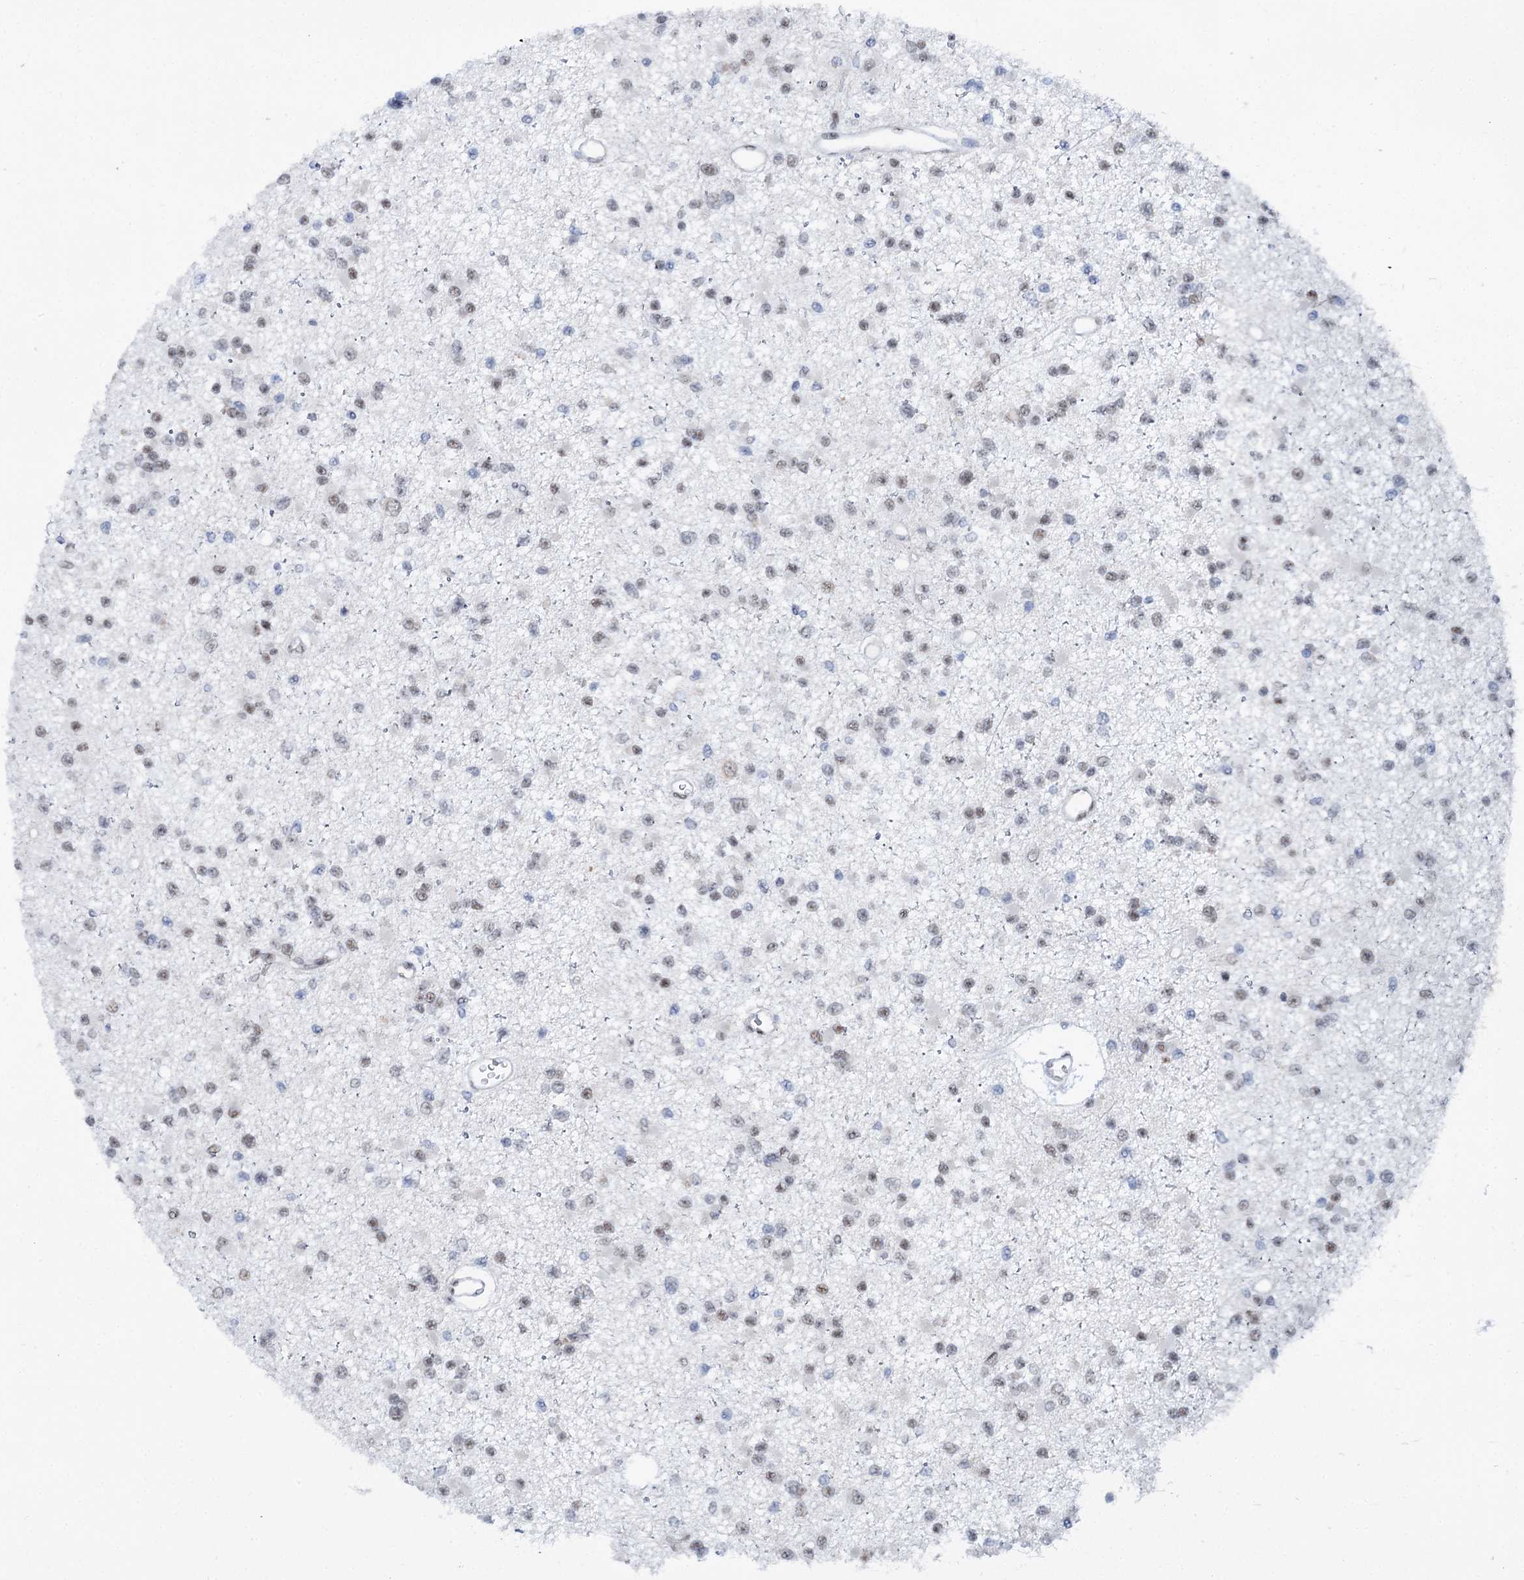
{"staining": {"intensity": "weak", "quantity": "25%-75%", "location": "nuclear"}, "tissue": "glioma", "cell_type": "Tumor cells", "image_type": "cancer", "snomed": [{"axis": "morphology", "description": "Glioma, malignant, Low grade"}, {"axis": "topography", "description": "Brain"}], "caption": "Approximately 25%-75% of tumor cells in glioma reveal weak nuclear protein positivity as visualized by brown immunohistochemical staining.", "gene": "SREK1", "patient": {"sex": "female", "age": 22}}